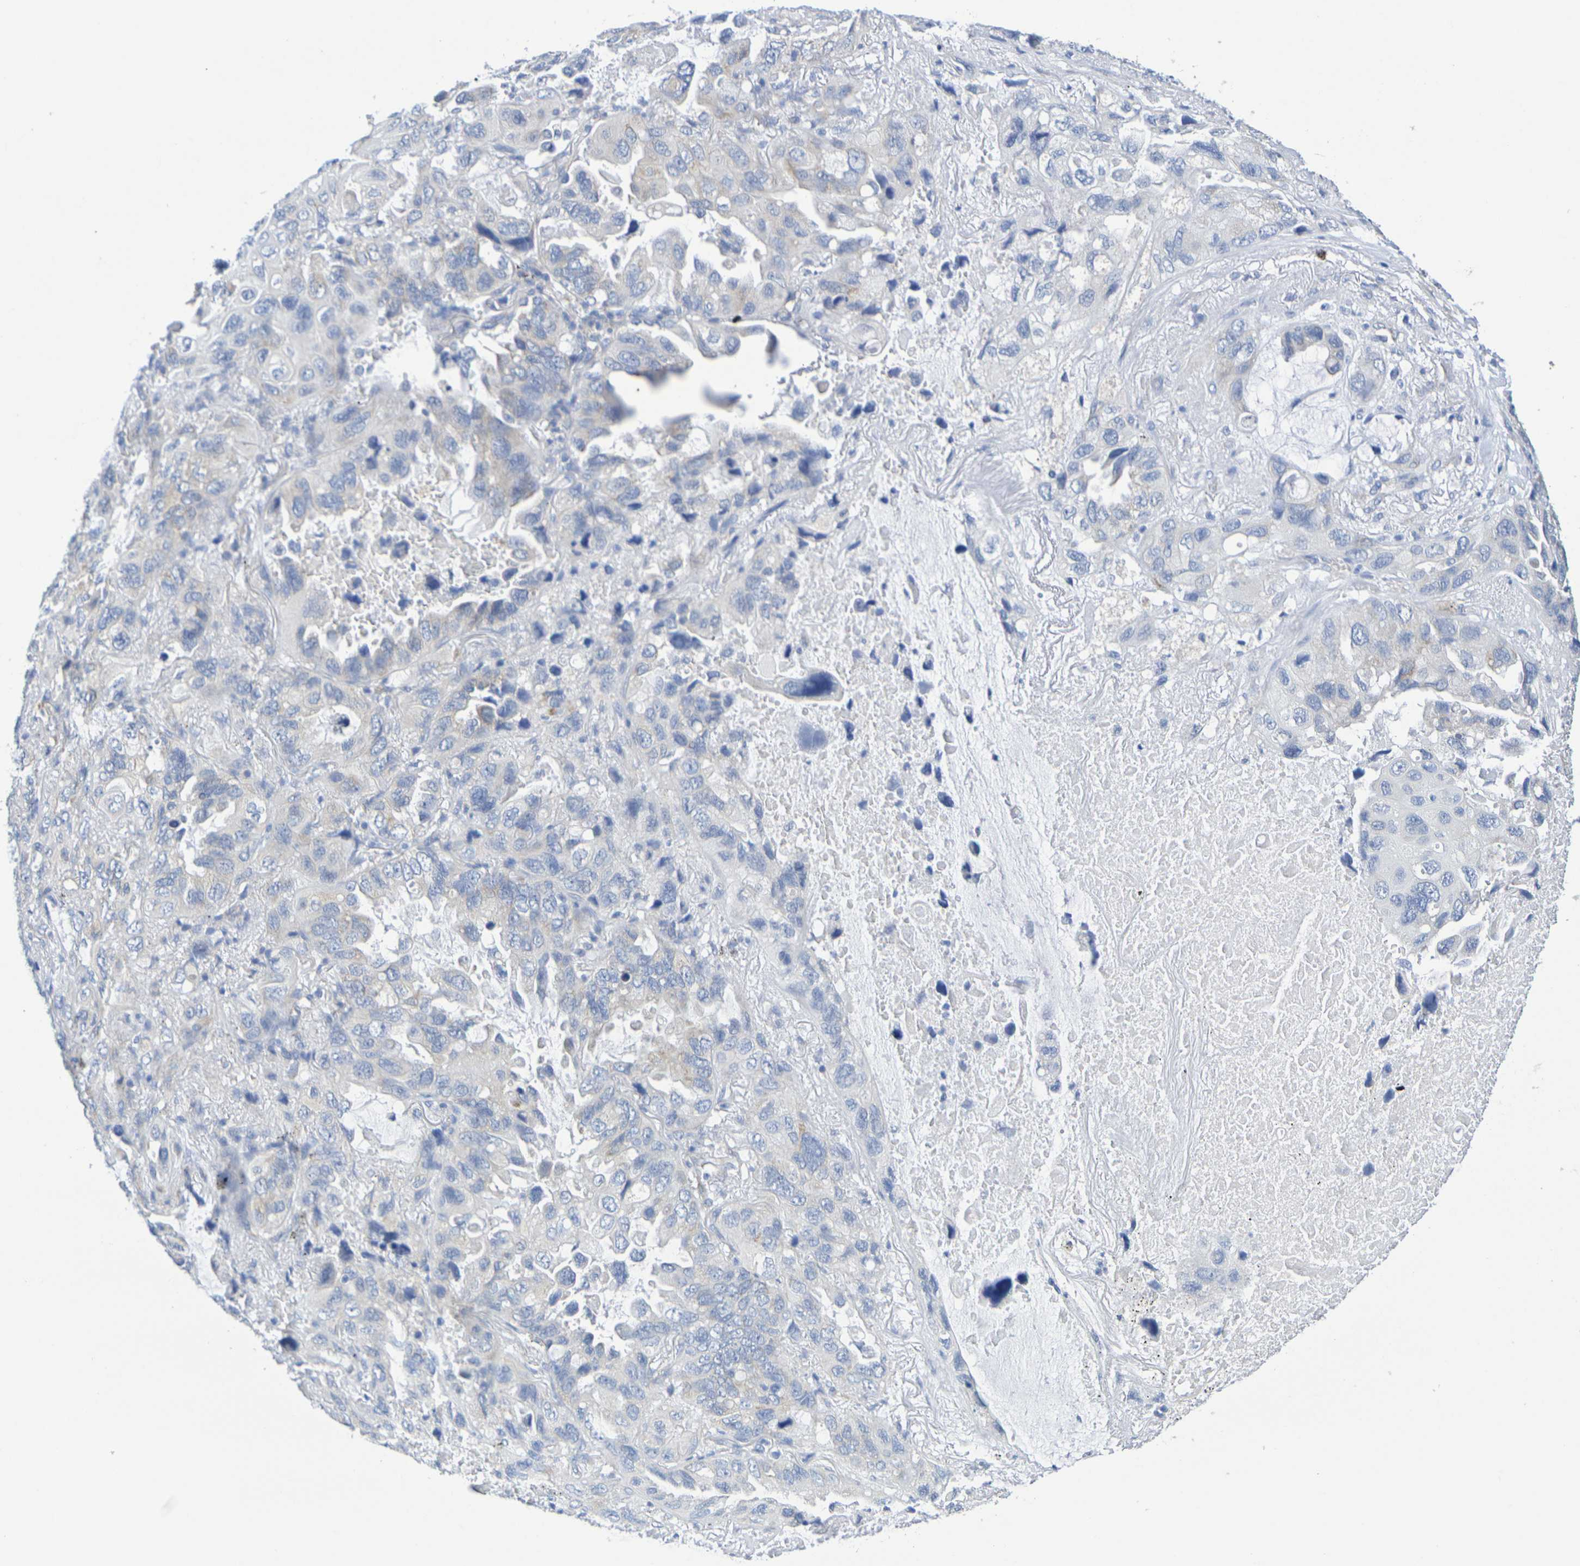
{"staining": {"intensity": "negative", "quantity": "none", "location": "none"}, "tissue": "lung cancer", "cell_type": "Tumor cells", "image_type": "cancer", "snomed": [{"axis": "morphology", "description": "Squamous cell carcinoma, NOS"}, {"axis": "topography", "description": "Lung"}], "caption": "This is an immunohistochemistry photomicrograph of lung cancer (squamous cell carcinoma). There is no positivity in tumor cells.", "gene": "TMCC3", "patient": {"sex": "female", "age": 73}}